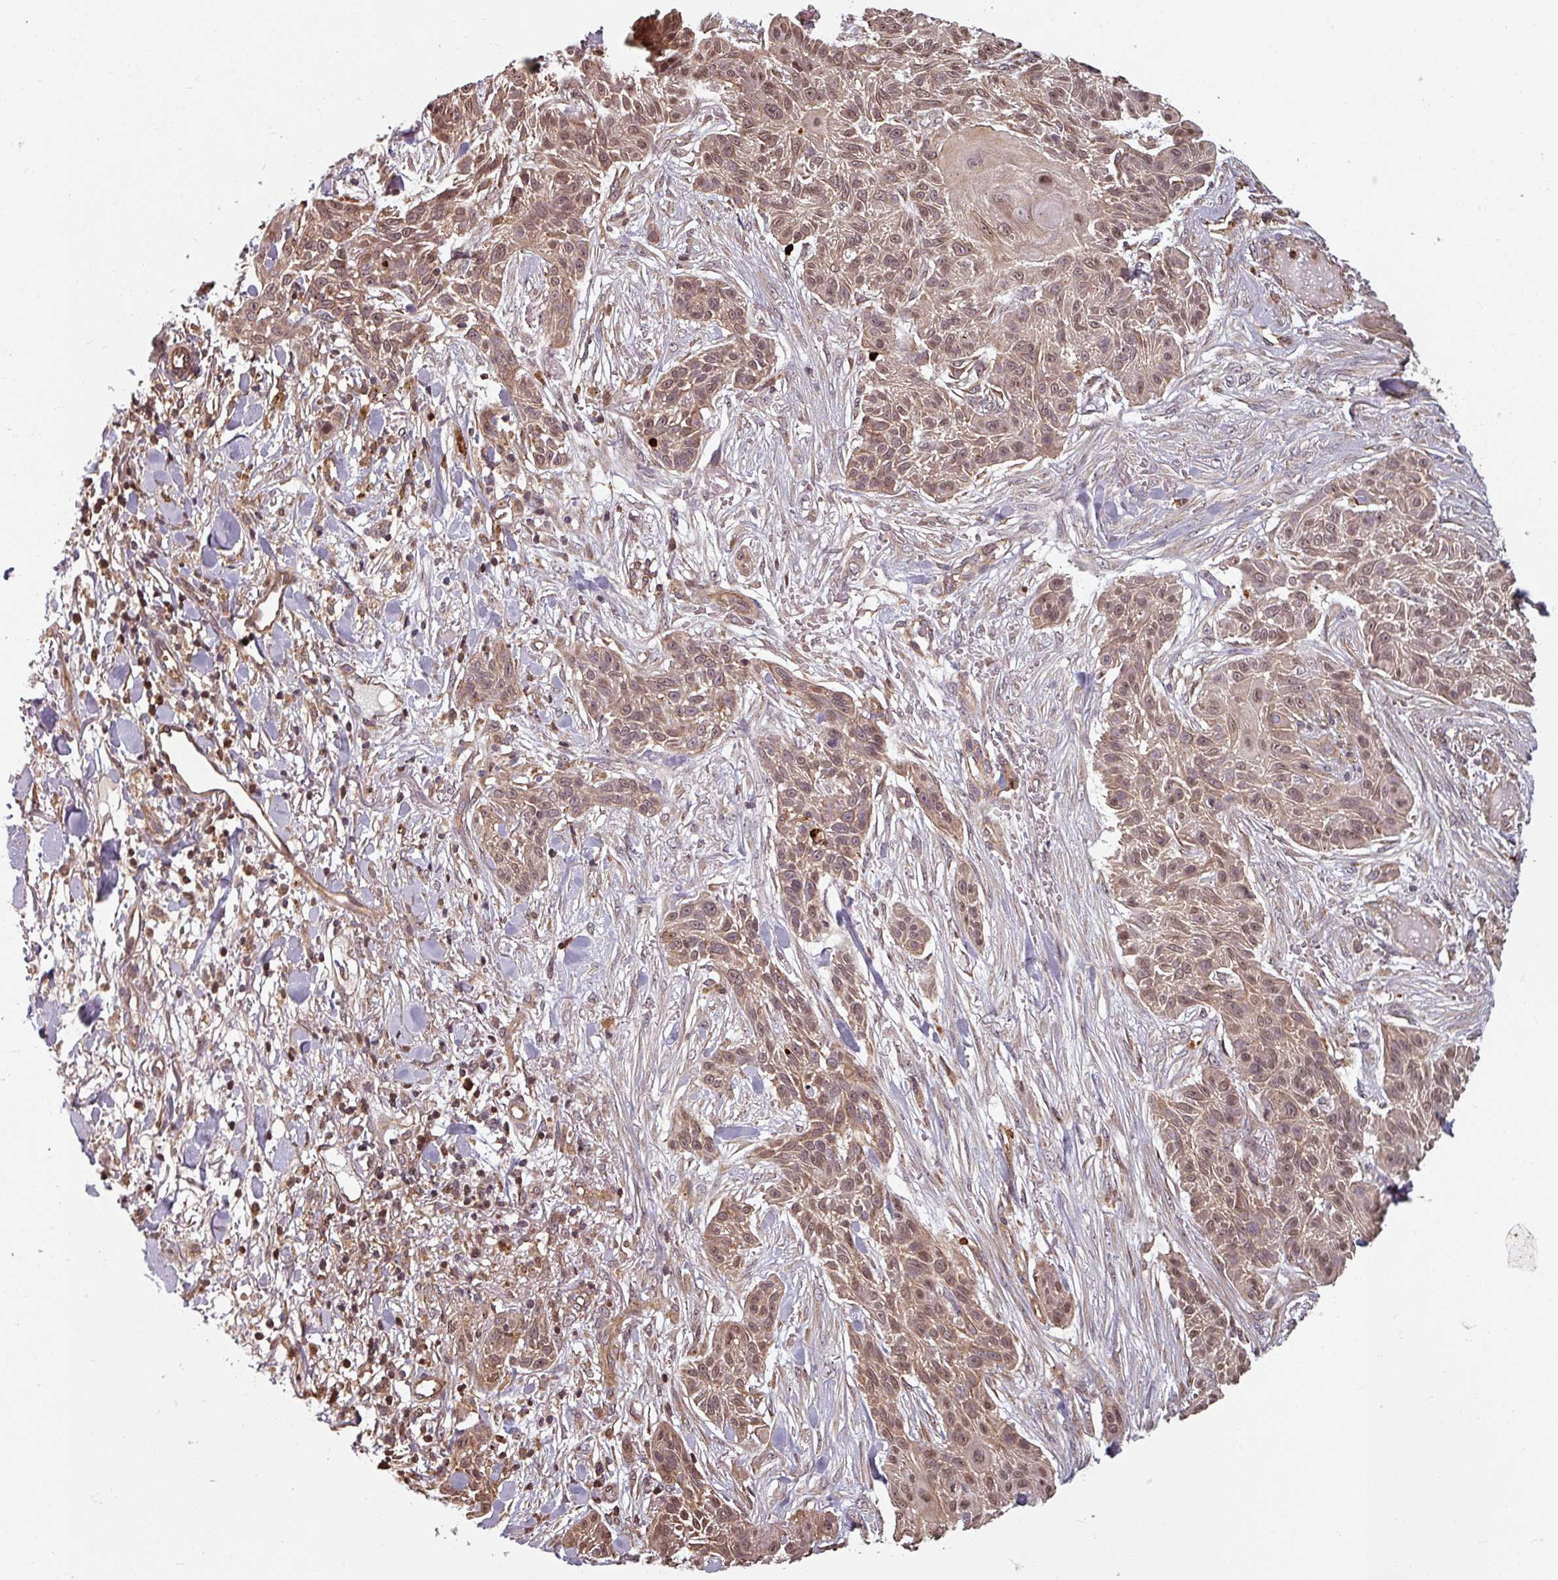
{"staining": {"intensity": "moderate", "quantity": ">75%", "location": "cytoplasmic/membranous,nuclear"}, "tissue": "skin cancer", "cell_type": "Tumor cells", "image_type": "cancer", "snomed": [{"axis": "morphology", "description": "Squamous cell carcinoma, NOS"}, {"axis": "topography", "description": "Skin"}], "caption": "A medium amount of moderate cytoplasmic/membranous and nuclear staining is appreciated in about >75% of tumor cells in skin squamous cell carcinoma tissue.", "gene": "EID1", "patient": {"sex": "male", "age": 86}}